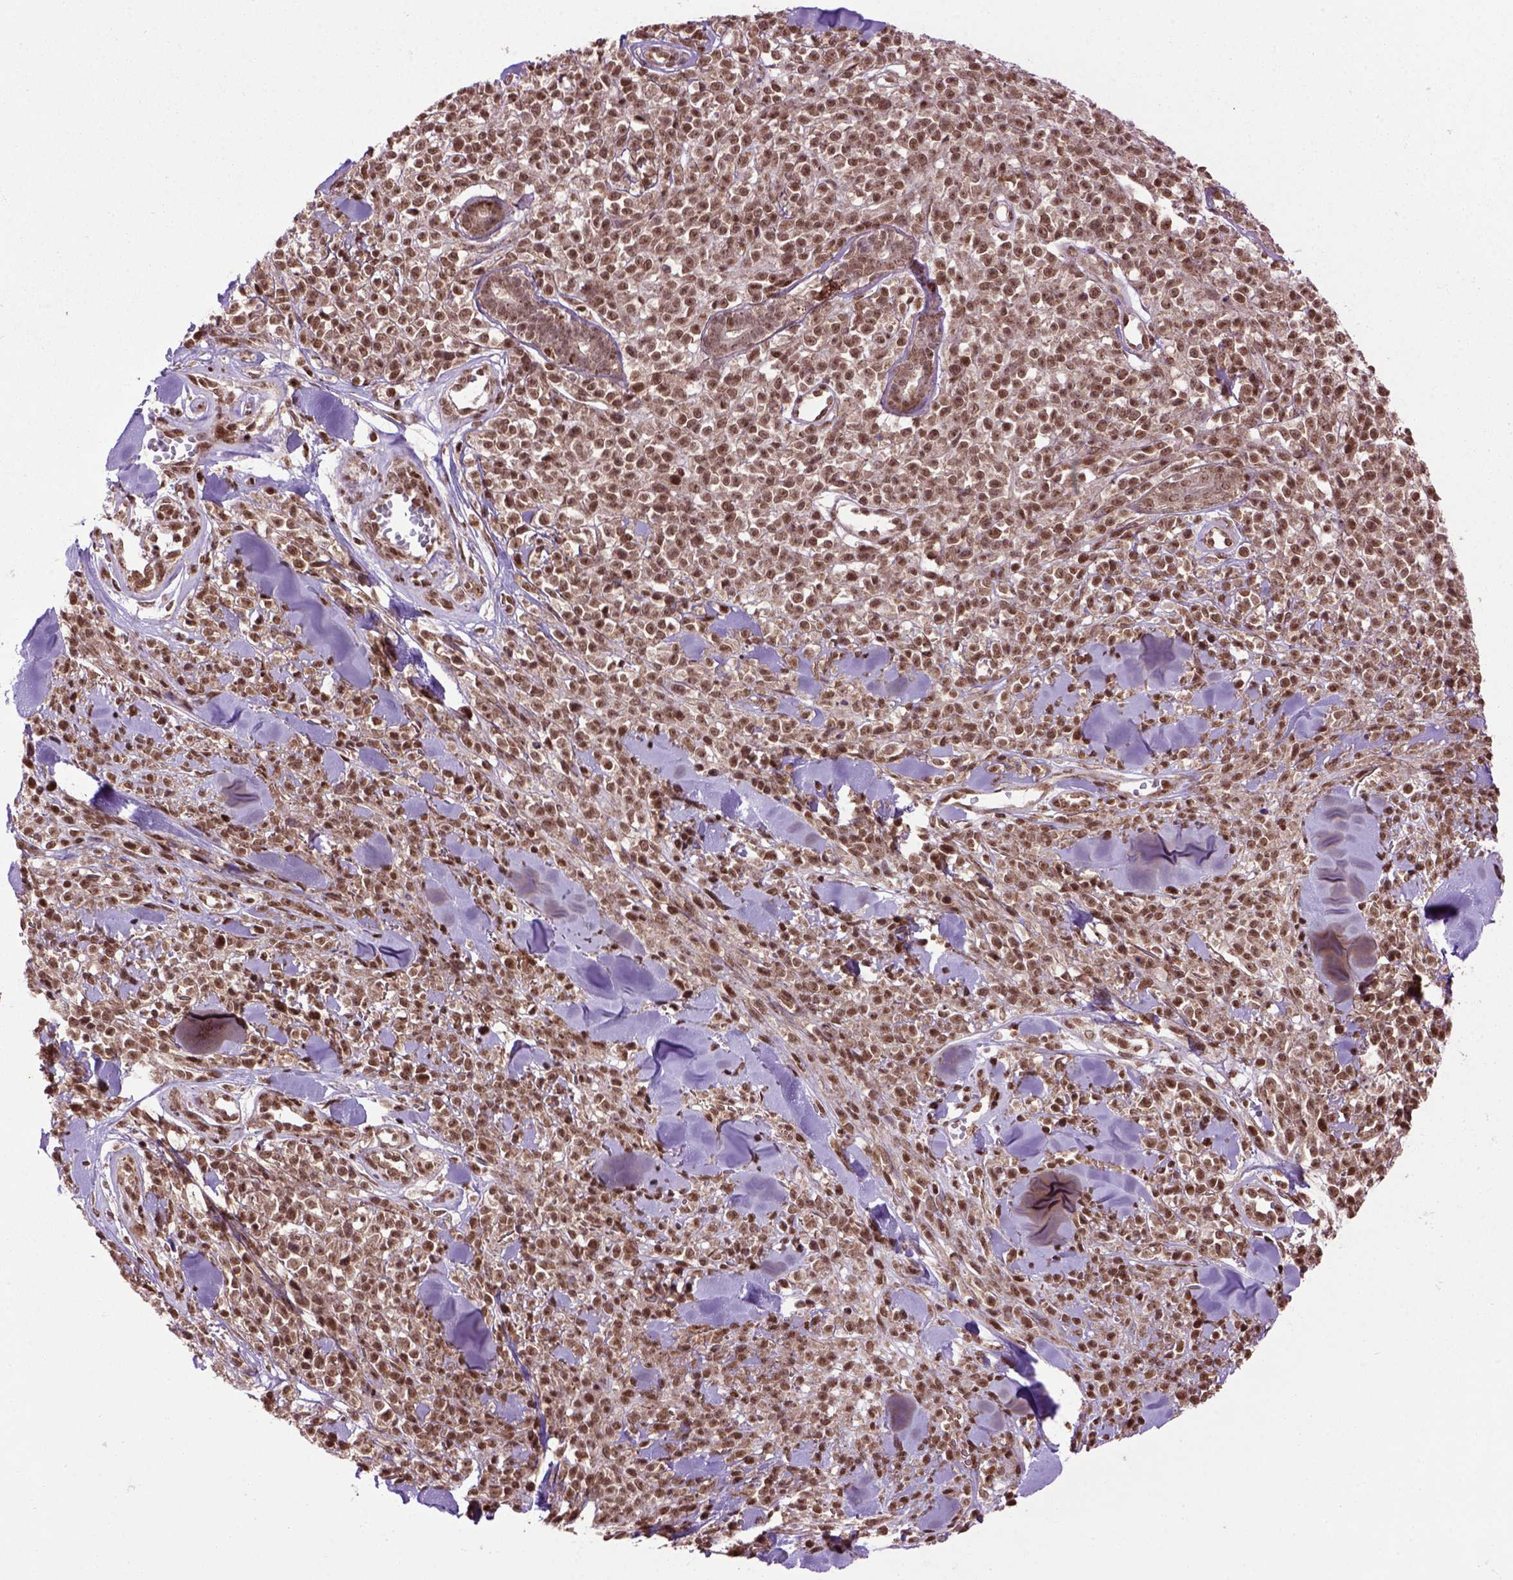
{"staining": {"intensity": "strong", "quantity": ">75%", "location": "cytoplasmic/membranous,nuclear"}, "tissue": "melanoma", "cell_type": "Tumor cells", "image_type": "cancer", "snomed": [{"axis": "morphology", "description": "Malignant melanoma, NOS"}, {"axis": "topography", "description": "Skin"}, {"axis": "topography", "description": "Skin of trunk"}], "caption": "Melanoma was stained to show a protein in brown. There is high levels of strong cytoplasmic/membranous and nuclear staining in approximately >75% of tumor cells. The staining was performed using DAB (3,3'-diaminobenzidine), with brown indicating positive protein expression. Nuclei are stained blue with hematoxylin.", "gene": "CELF1", "patient": {"sex": "male", "age": 74}}